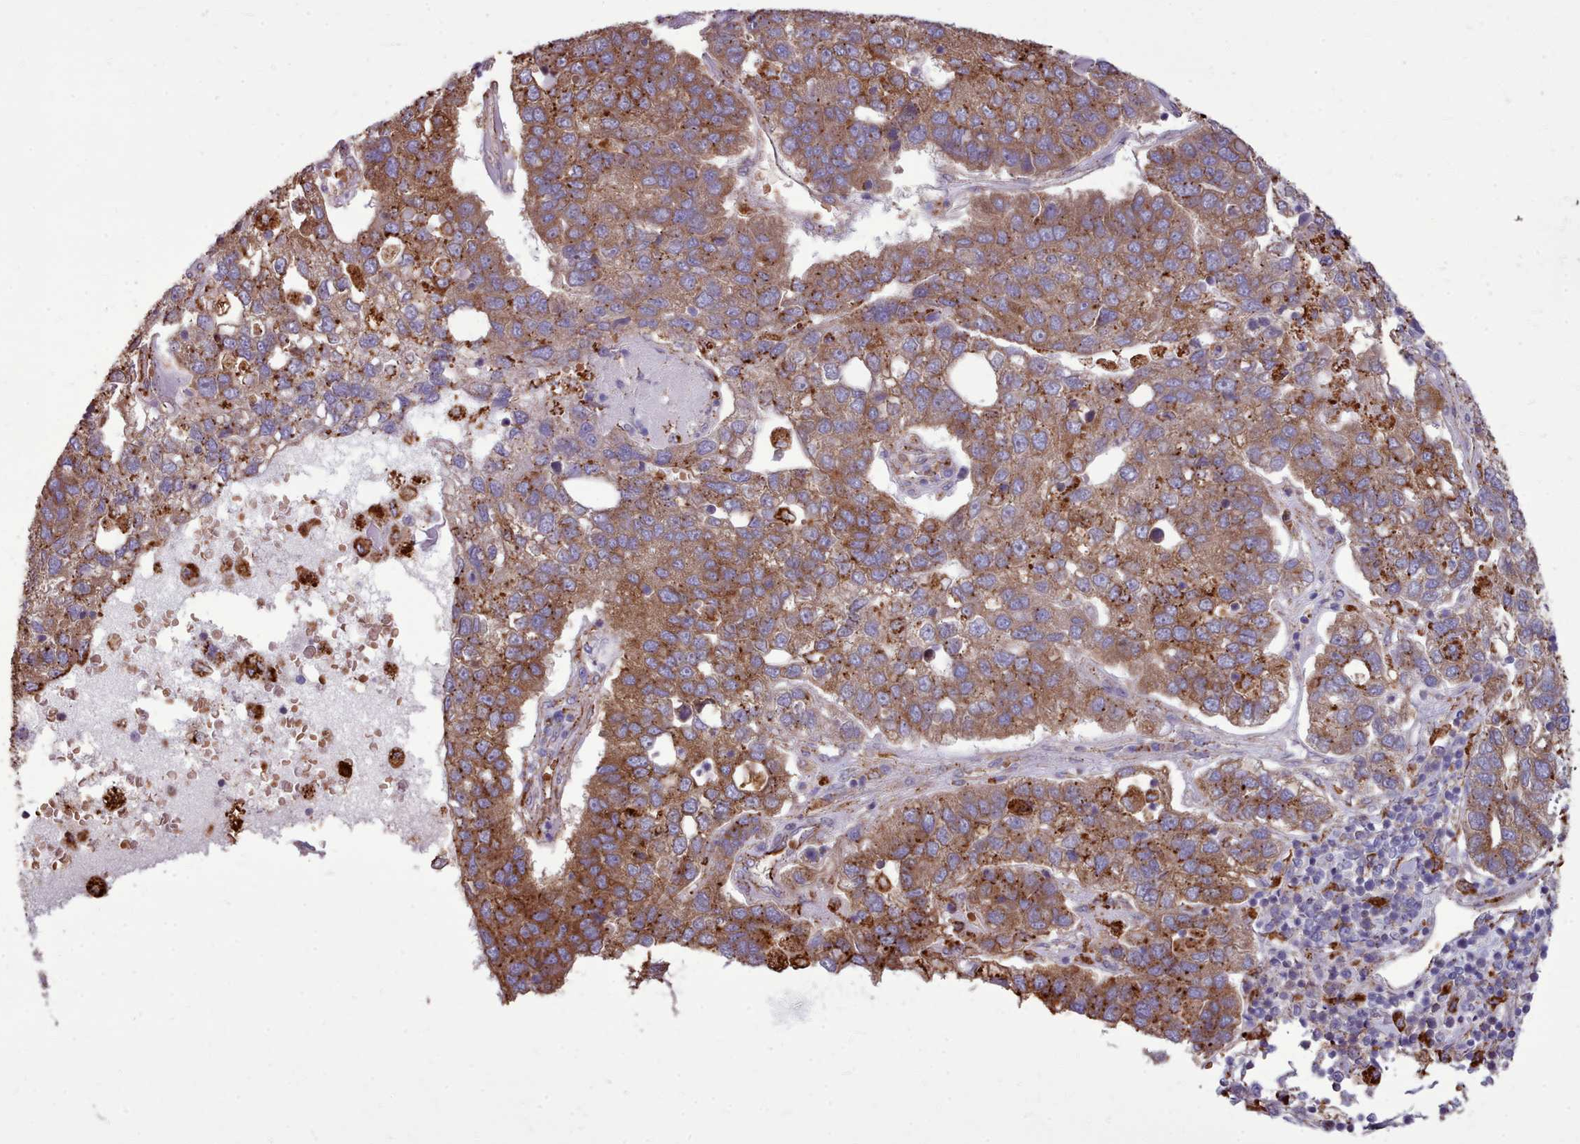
{"staining": {"intensity": "moderate", "quantity": ">75%", "location": "cytoplasmic/membranous"}, "tissue": "pancreatic cancer", "cell_type": "Tumor cells", "image_type": "cancer", "snomed": [{"axis": "morphology", "description": "Adenocarcinoma, NOS"}, {"axis": "topography", "description": "Pancreas"}], "caption": "This is an image of IHC staining of pancreatic cancer (adenocarcinoma), which shows moderate staining in the cytoplasmic/membranous of tumor cells.", "gene": "PACSIN3", "patient": {"sex": "female", "age": 61}}